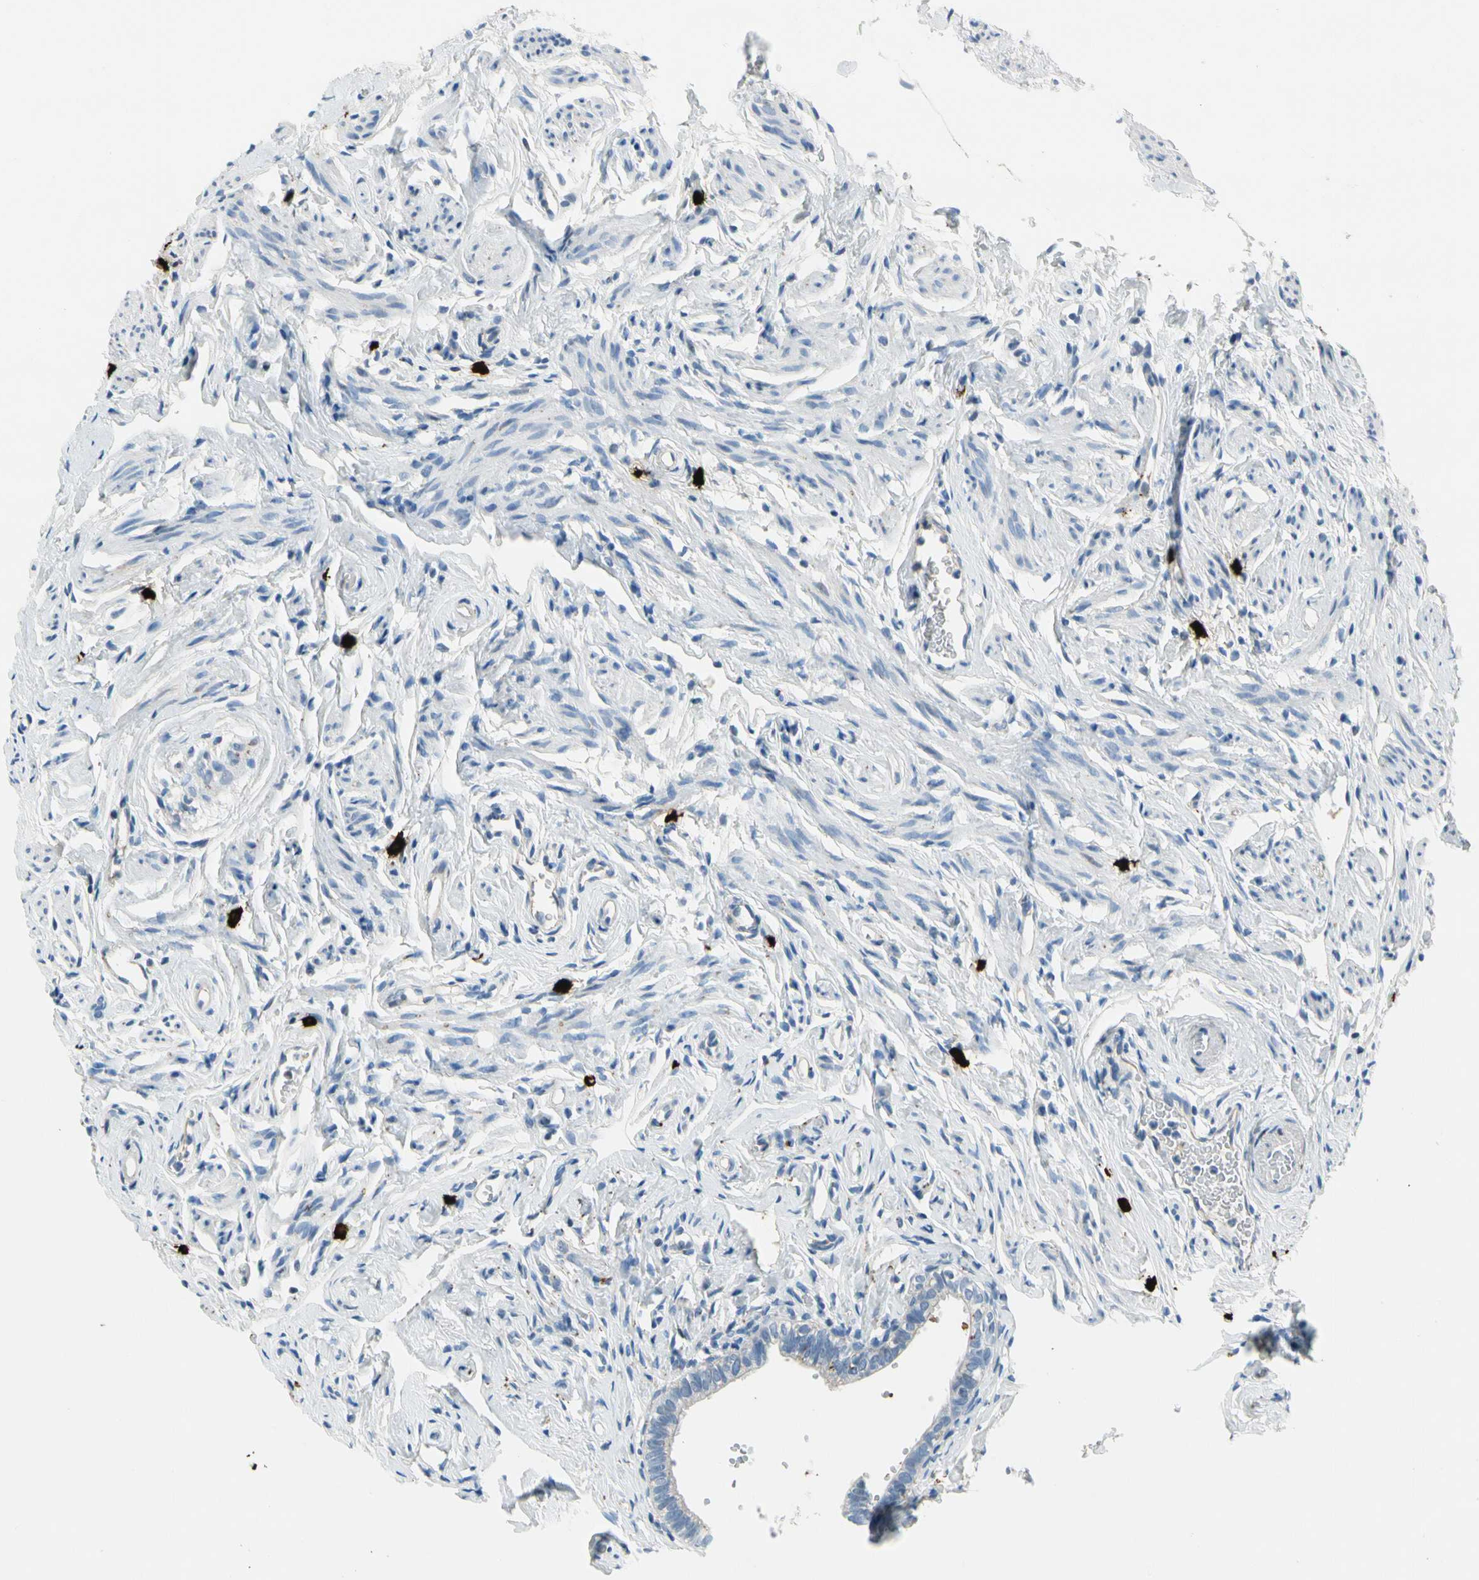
{"staining": {"intensity": "negative", "quantity": "none", "location": "none"}, "tissue": "fallopian tube", "cell_type": "Glandular cells", "image_type": "normal", "snomed": [{"axis": "morphology", "description": "Normal tissue, NOS"}, {"axis": "topography", "description": "Fallopian tube"}], "caption": "Protein analysis of normal fallopian tube exhibits no significant expression in glandular cells.", "gene": "CPA3", "patient": {"sex": "female", "age": 71}}